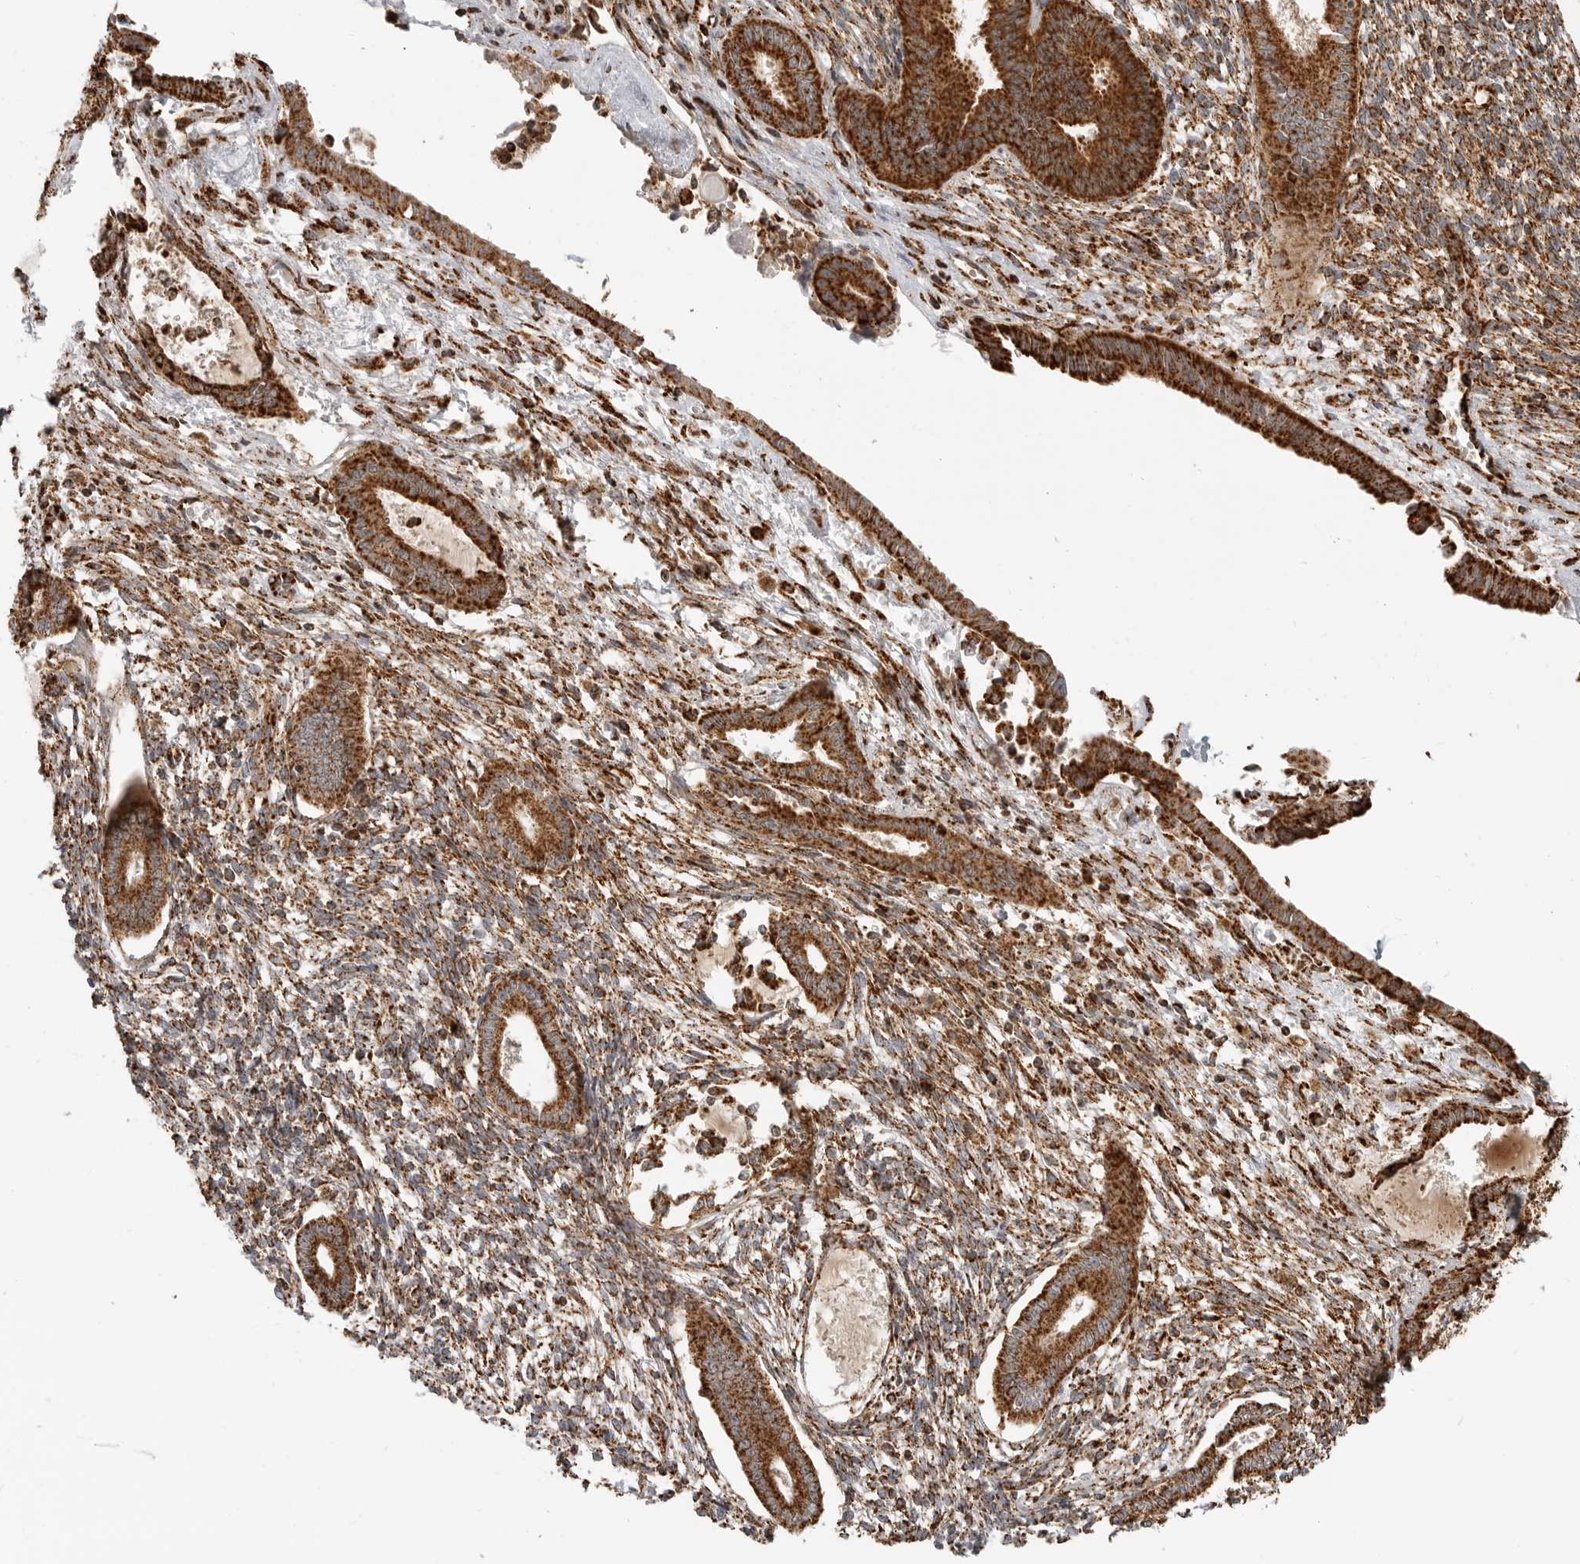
{"staining": {"intensity": "strong", "quantity": ">75%", "location": "cytoplasmic/membranous"}, "tissue": "endometrium", "cell_type": "Cells in endometrial stroma", "image_type": "normal", "snomed": [{"axis": "morphology", "description": "Normal tissue, NOS"}, {"axis": "topography", "description": "Endometrium"}], "caption": "This histopathology image exhibits immunohistochemistry (IHC) staining of benign human endometrium, with high strong cytoplasmic/membranous positivity in about >75% of cells in endometrial stroma.", "gene": "BMP2K", "patient": {"sex": "female", "age": 56}}